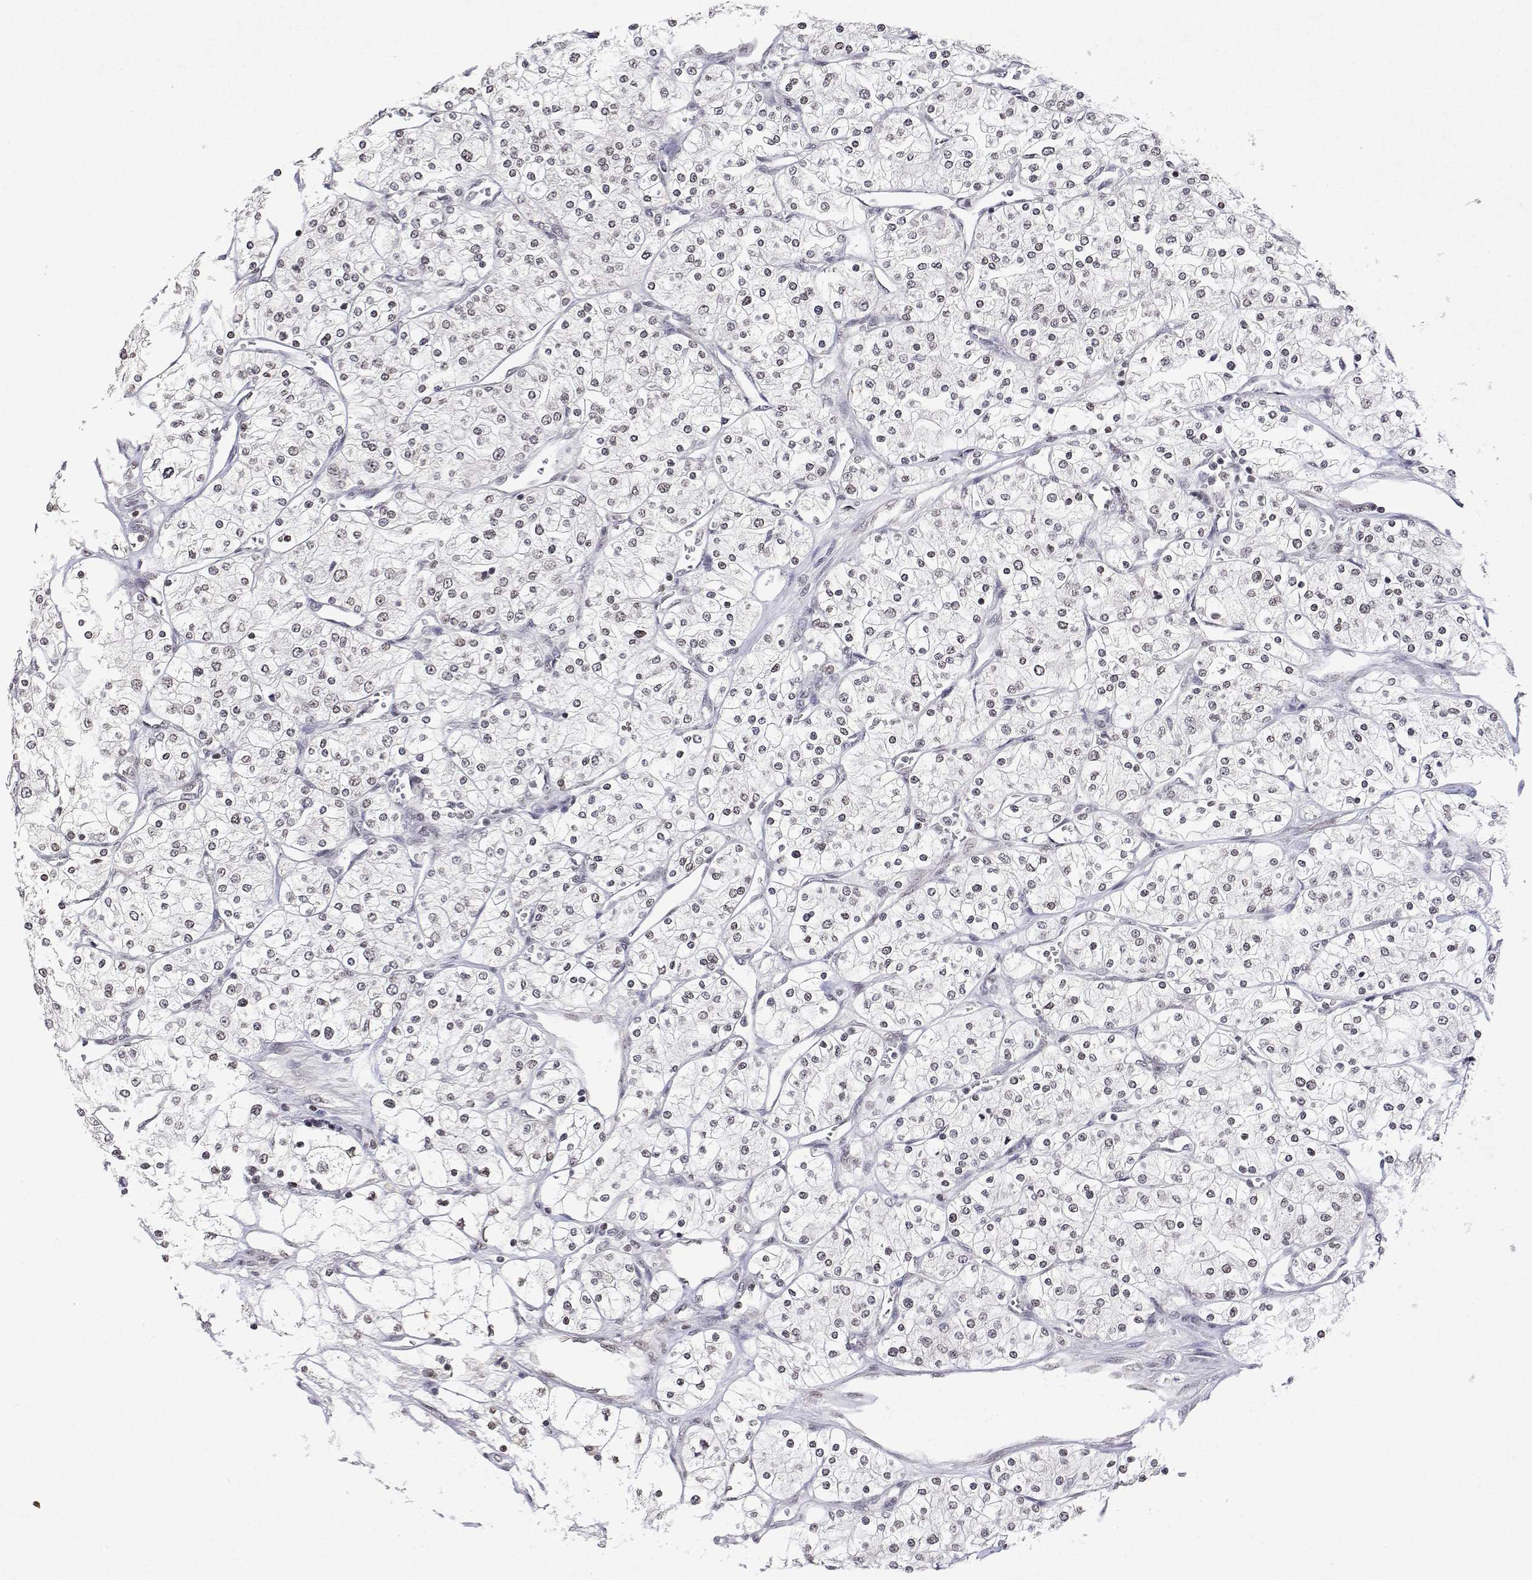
{"staining": {"intensity": "weak", "quantity": "25%-75%", "location": "nuclear"}, "tissue": "renal cancer", "cell_type": "Tumor cells", "image_type": "cancer", "snomed": [{"axis": "morphology", "description": "Adenocarcinoma, NOS"}, {"axis": "topography", "description": "Kidney"}], "caption": "A low amount of weak nuclear staining is identified in about 25%-75% of tumor cells in renal cancer (adenocarcinoma) tissue. (IHC, brightfield microscopy, high magnification).", "gene": "XPC", "patient": {"sex": "male", "age": 80}}